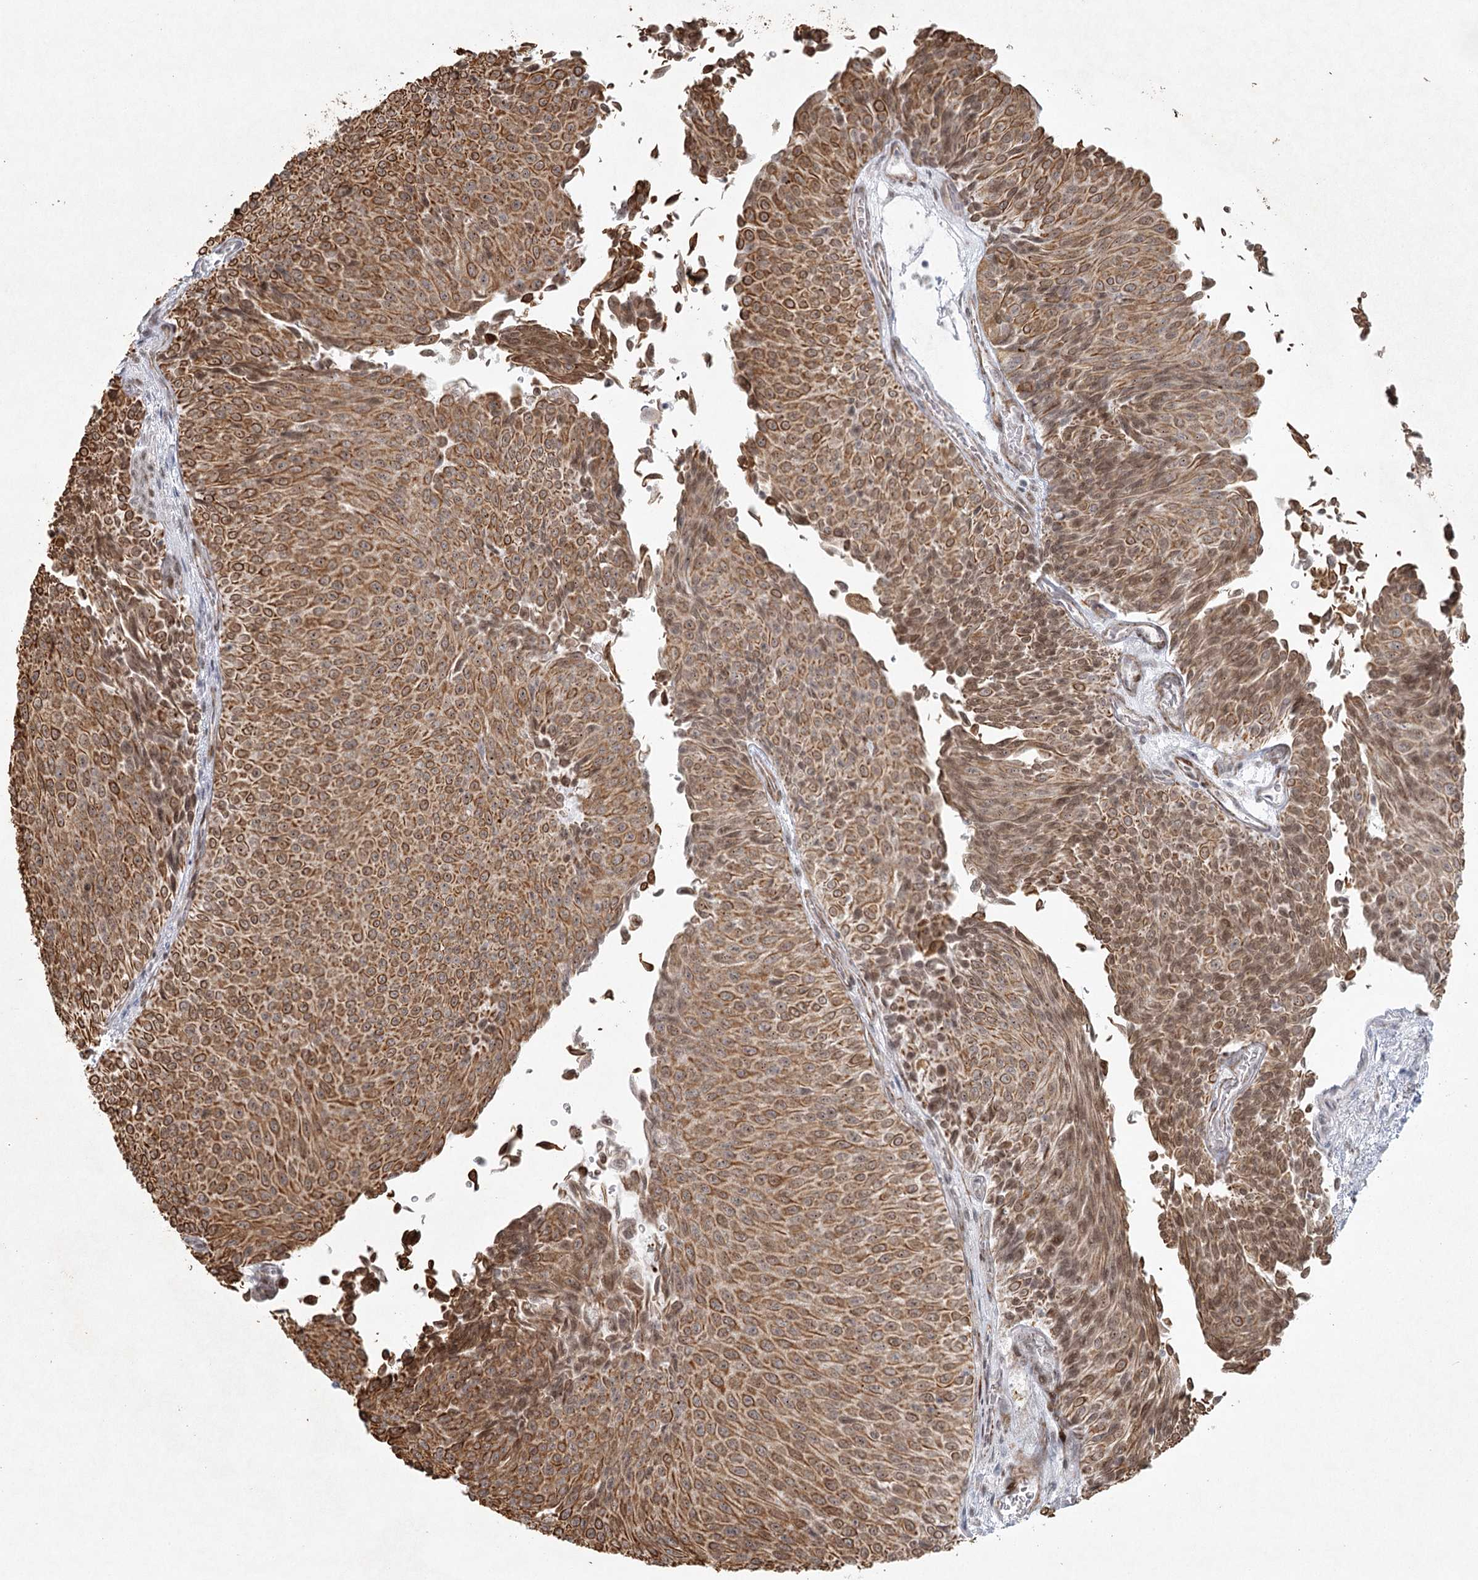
{"staining": {"intensity": "moderate", "quantity": ">75%", "location": "cytoplasmic/membranous,nuclear"}, "tissue": "urothelial cancer", "cell_type": "Tumor cells", "image_type": "cancer", "snomed": [{"axis": "morphology", "description": "Urothelial carcinoma, Low grade"}, {"axis": "topography", "description": "Urinary bladder"}], "caption": "An immunohistochemistry (IHC) histopathology image of neoplastic tissue is shown. Protein staining in brown shows moderate cytoplasmic/membranous and nuclear positivity in low-grade urothelial carcinoma within tumor cells. The staining was performed using DAB (3,3'-diaminobenzidine) to visualize the protein expression in brown, while the nuclei were stained in blue with hematoxylin (Magnification: 20x).", "gene": "U2SURP", "patient": {"sex": "male", "age": 78}}